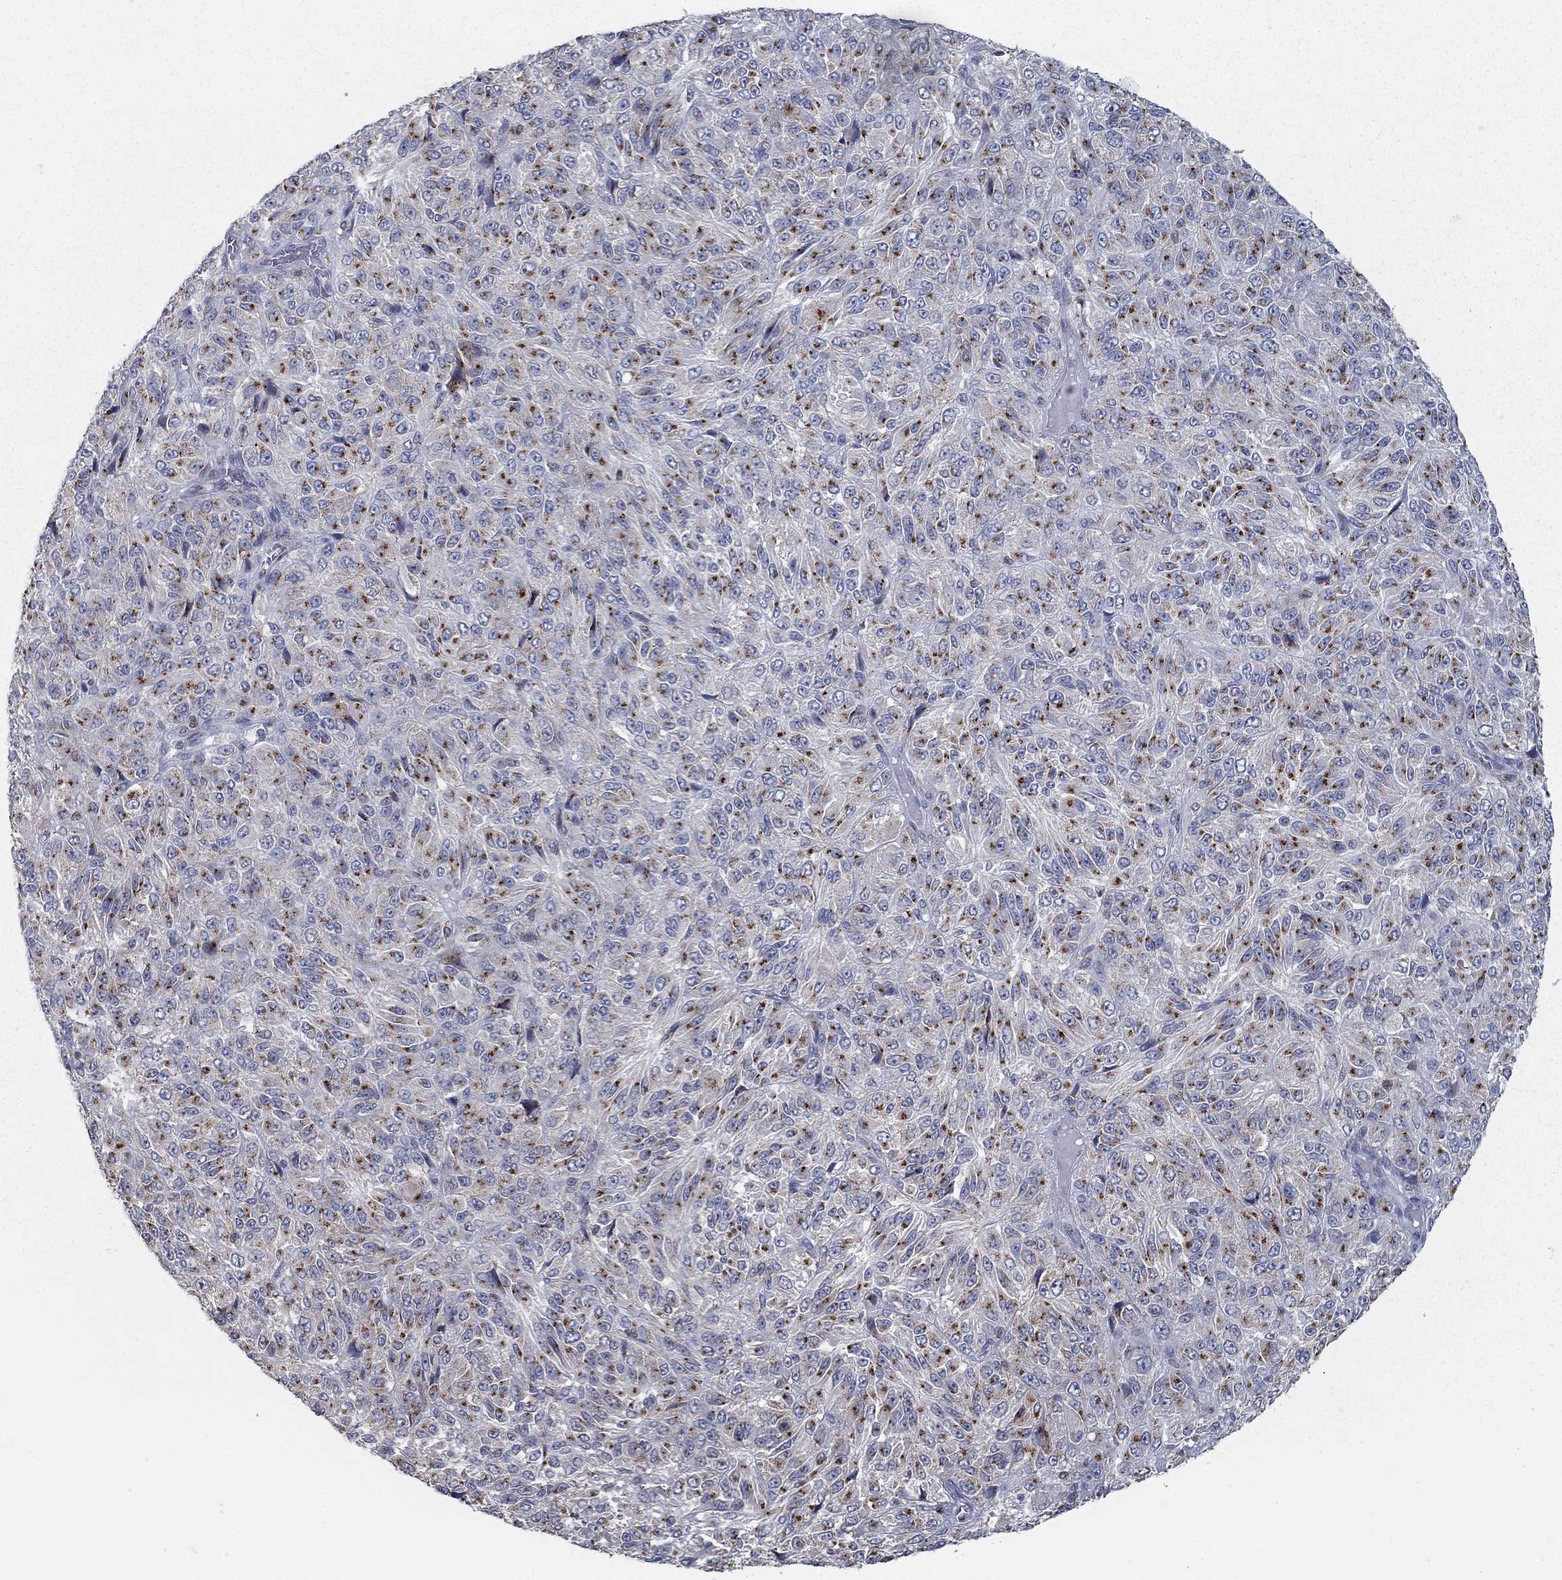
{"staining": {"intensity": "strong", "quantity": ">75%", "location": "cytoplasmic/membranous"}, "tissue": "melanoma", "cell_type": "Tumor cells", "image_type": "cancer", "snomed": [{"axis": "morphology", "description": "Malignant melanoma, Metastatic site"}, {"axis": "topography", "description": "Brain"}], "caption": "Immunohistochemical staining of malignant melanoma (metastatic site) exhibits high levels of strong cytoplasmic/membranous protein expression in approximately >75% of tumor cells.", "gene": "KIAA0319L", "patient": {"sex": "female", "age": 56}}